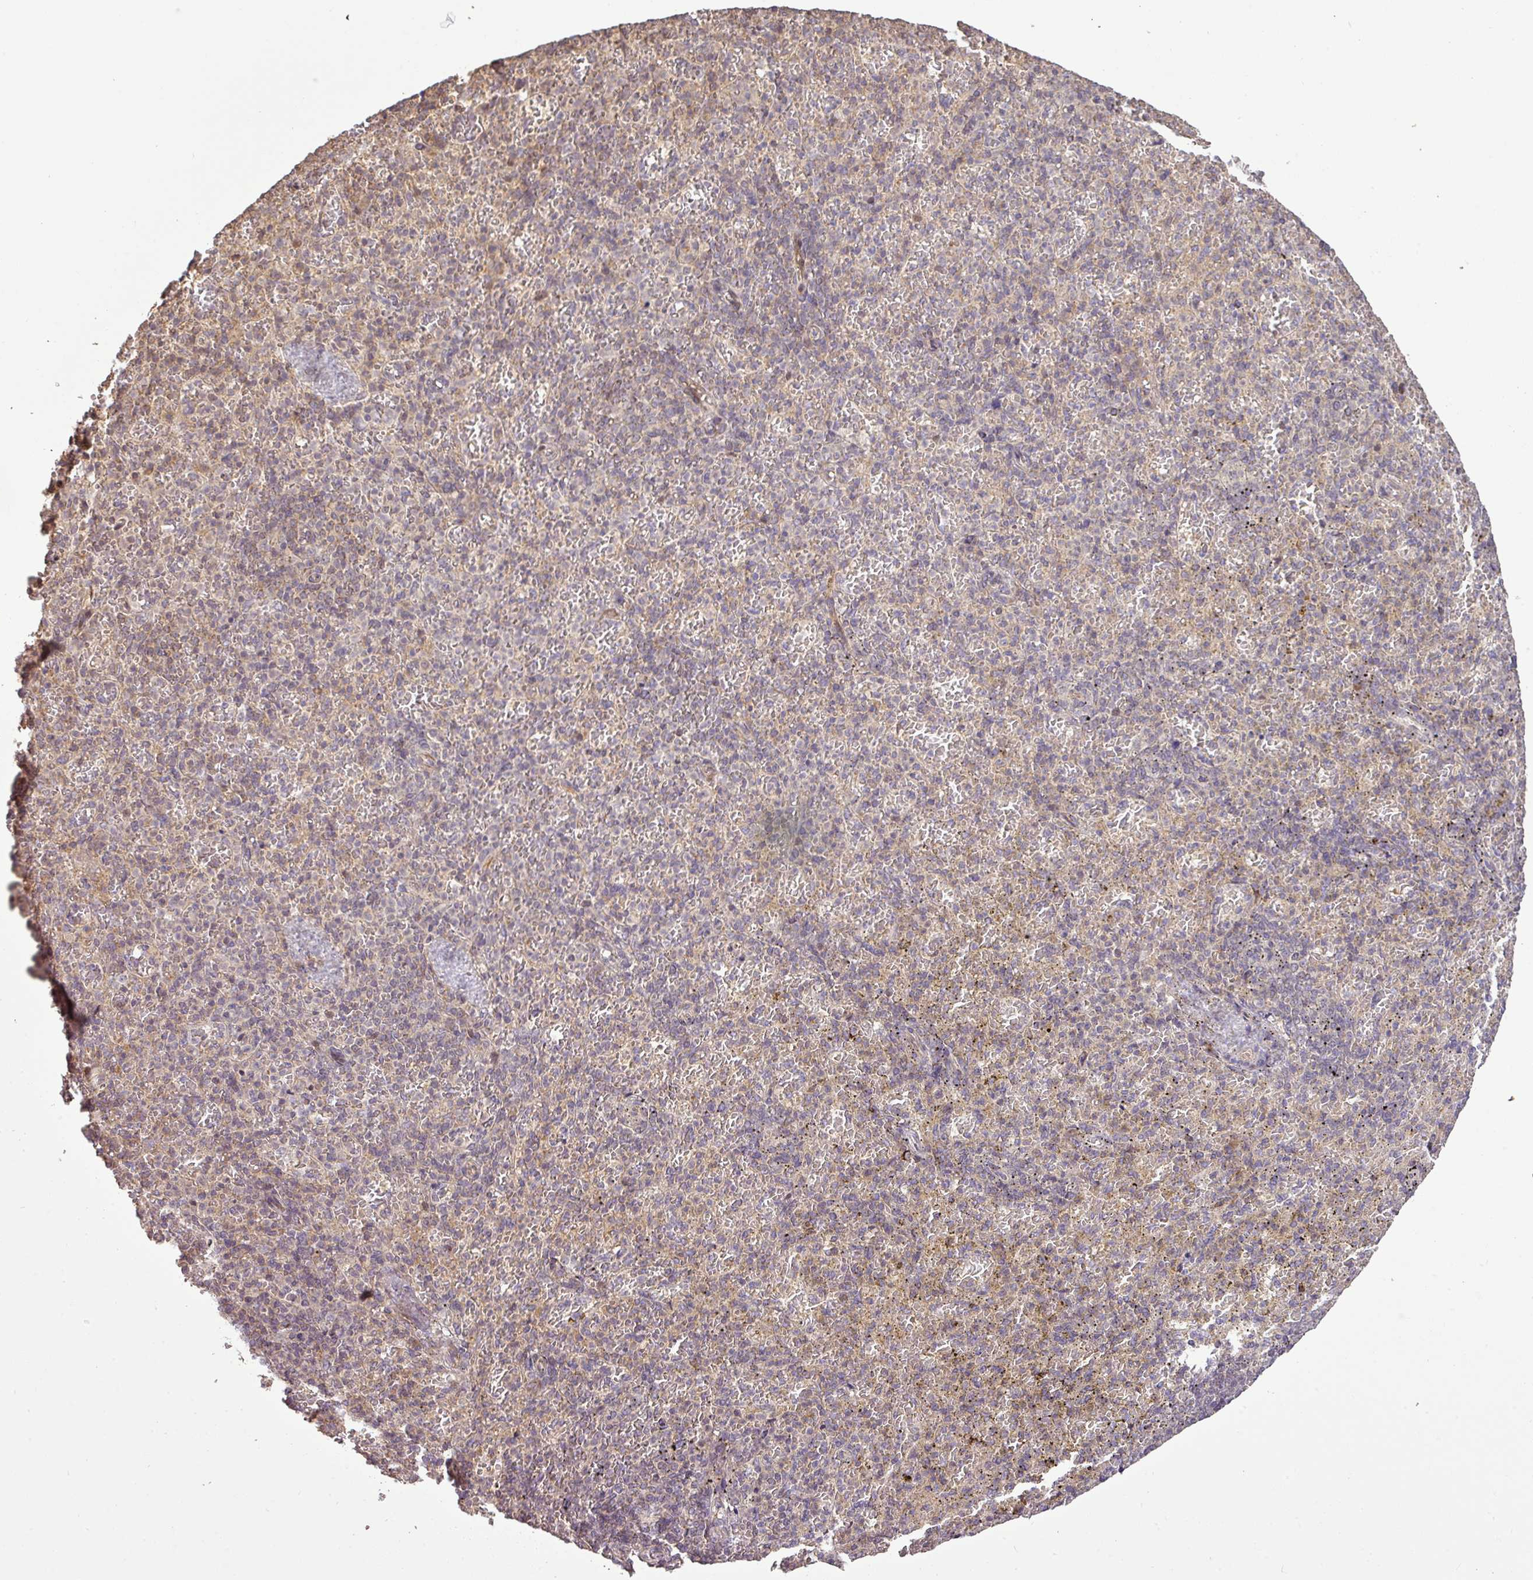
{"staining": {"intensity": "weak", "quantity": "<25%", "location": "cytoplasmic/membranous"}, "tissue": "spleen", "cell_type": "Cells in red pulp", "image_type": "normal", "snomed": [{"axis": "morphology", "description": "Normal tissue, NOS"}, {"axis": "topography", "description": "Spleen"}], "caption": "A high-resolution histopathology image shows immunohistochemistry (IHC) staining of normal spleen, which demonstrates no significant expression in cells in red pulp. Nuclei are stained in blue.", "gene": "FAIM", "patient": {"sex": "female", "age": 74}}